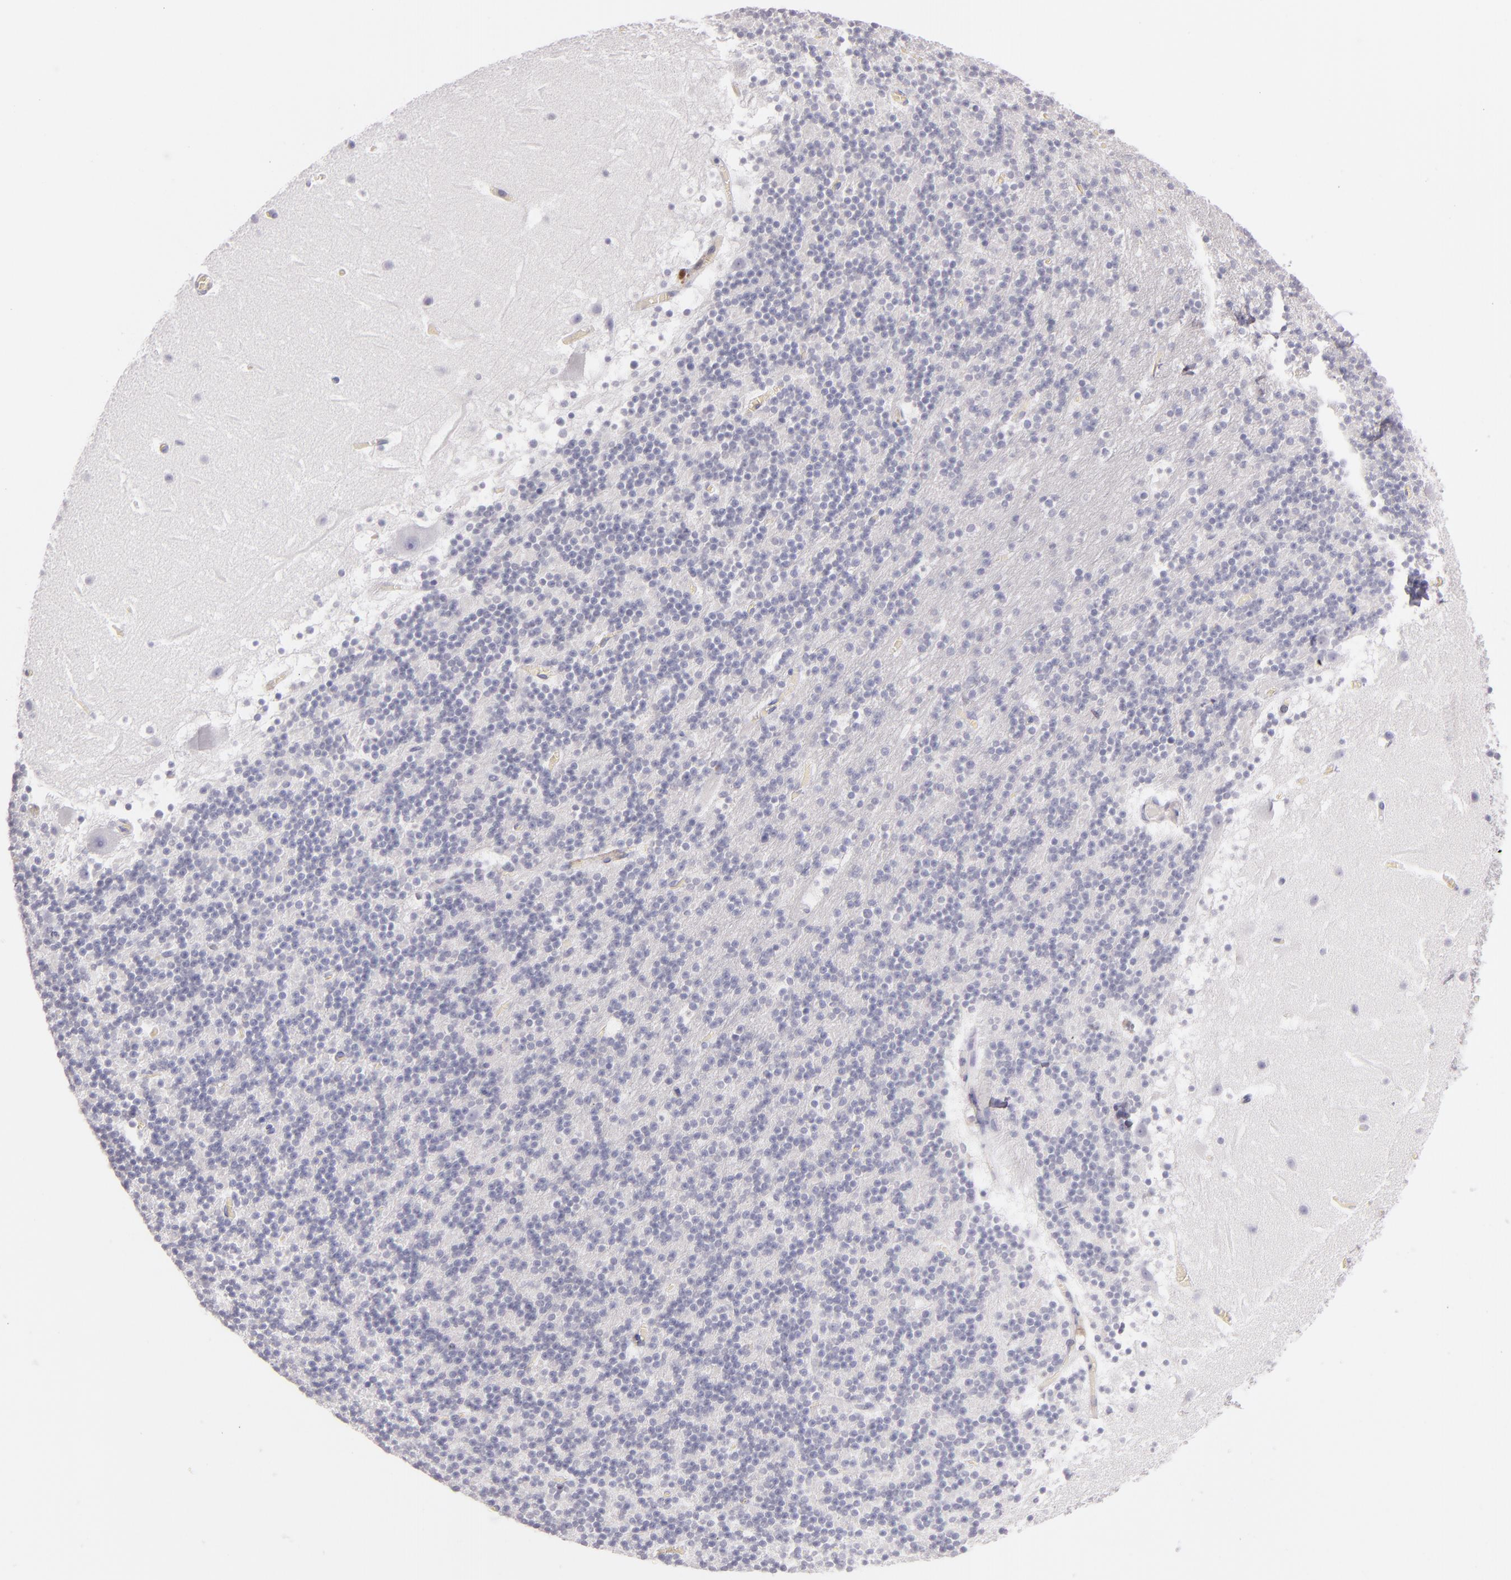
{"staining": {"intensity": "negative", "quantity": "none", "location": "none"}, "tissue": "cerebellum", "cell_type": "Cells in granular layer", "image_type": "normal", "snomed": [{"axis": "morphology", "description": "Normal tissue, NOS"}, {"axis": "topography", "description": "Cerebellum"}], "caption": "IHC photomicrograph of unremarkable cerebellum stained for a protein (brown), which reveals no expression in cells in granular layer.", "gene": "TPSD1", "patient": {"sex": "male", "age": 45}}